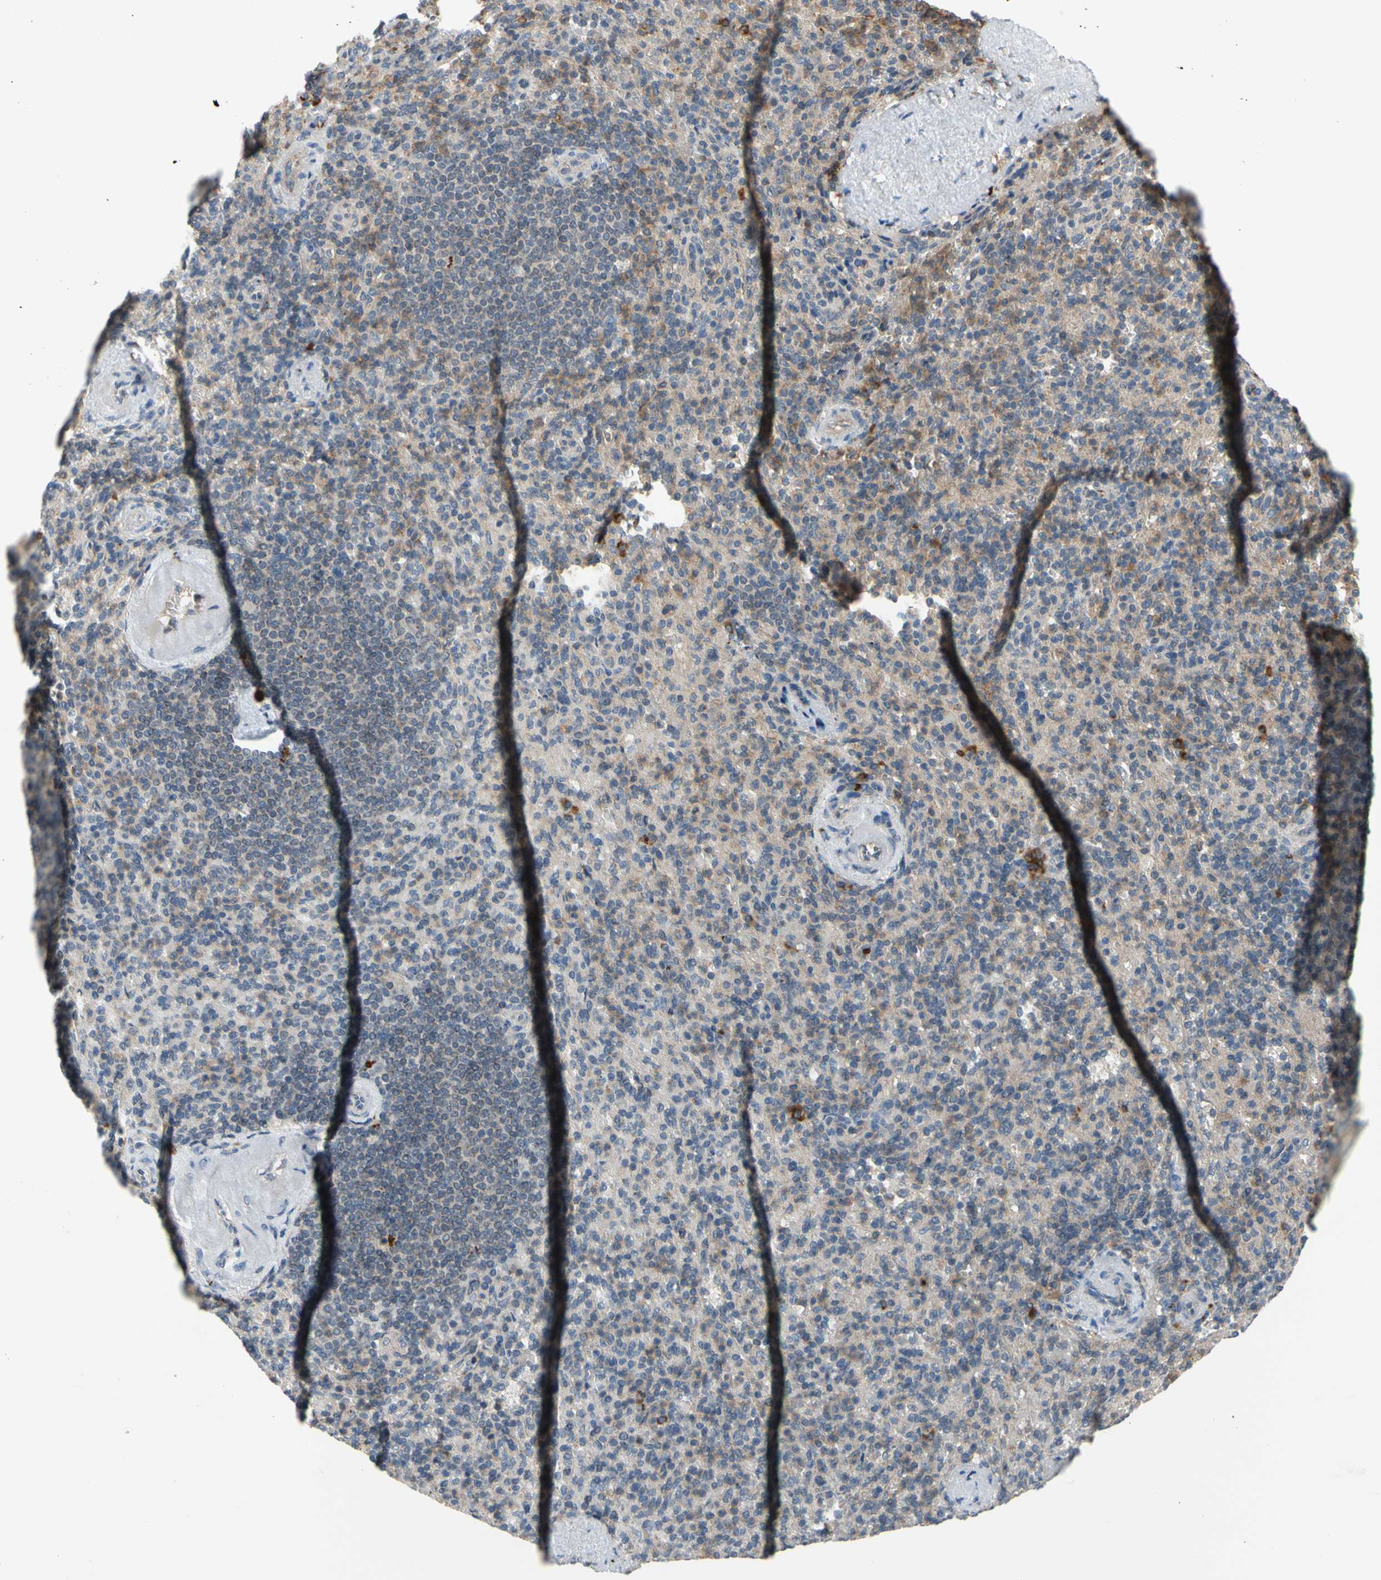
{"staining": {"intensity": "weak", "quantity": "25%-75%", "location": "cytoplasmic/membranous"}, "tissue": "spleen", "cell_type": "Cells in red pulp", "image_type": "normal", "snomed": [{"axis": "morphology", "description": "Normal tissue, NOS"}, {"axis": "topography", "description": "Spleen"}], "caption": "Immunohistochemical staining of unremarkable spleen exhibits weak cytoplasmic/membranous protein positivity in approximately 25%-75% of cells in red pulp. Using DAB (brown) and hematoxylin (blue) stains, captured at high magnification using brightfield microscopy.", "gene": "GALNT5", "patient": {"sex": "female", "age": 10}}